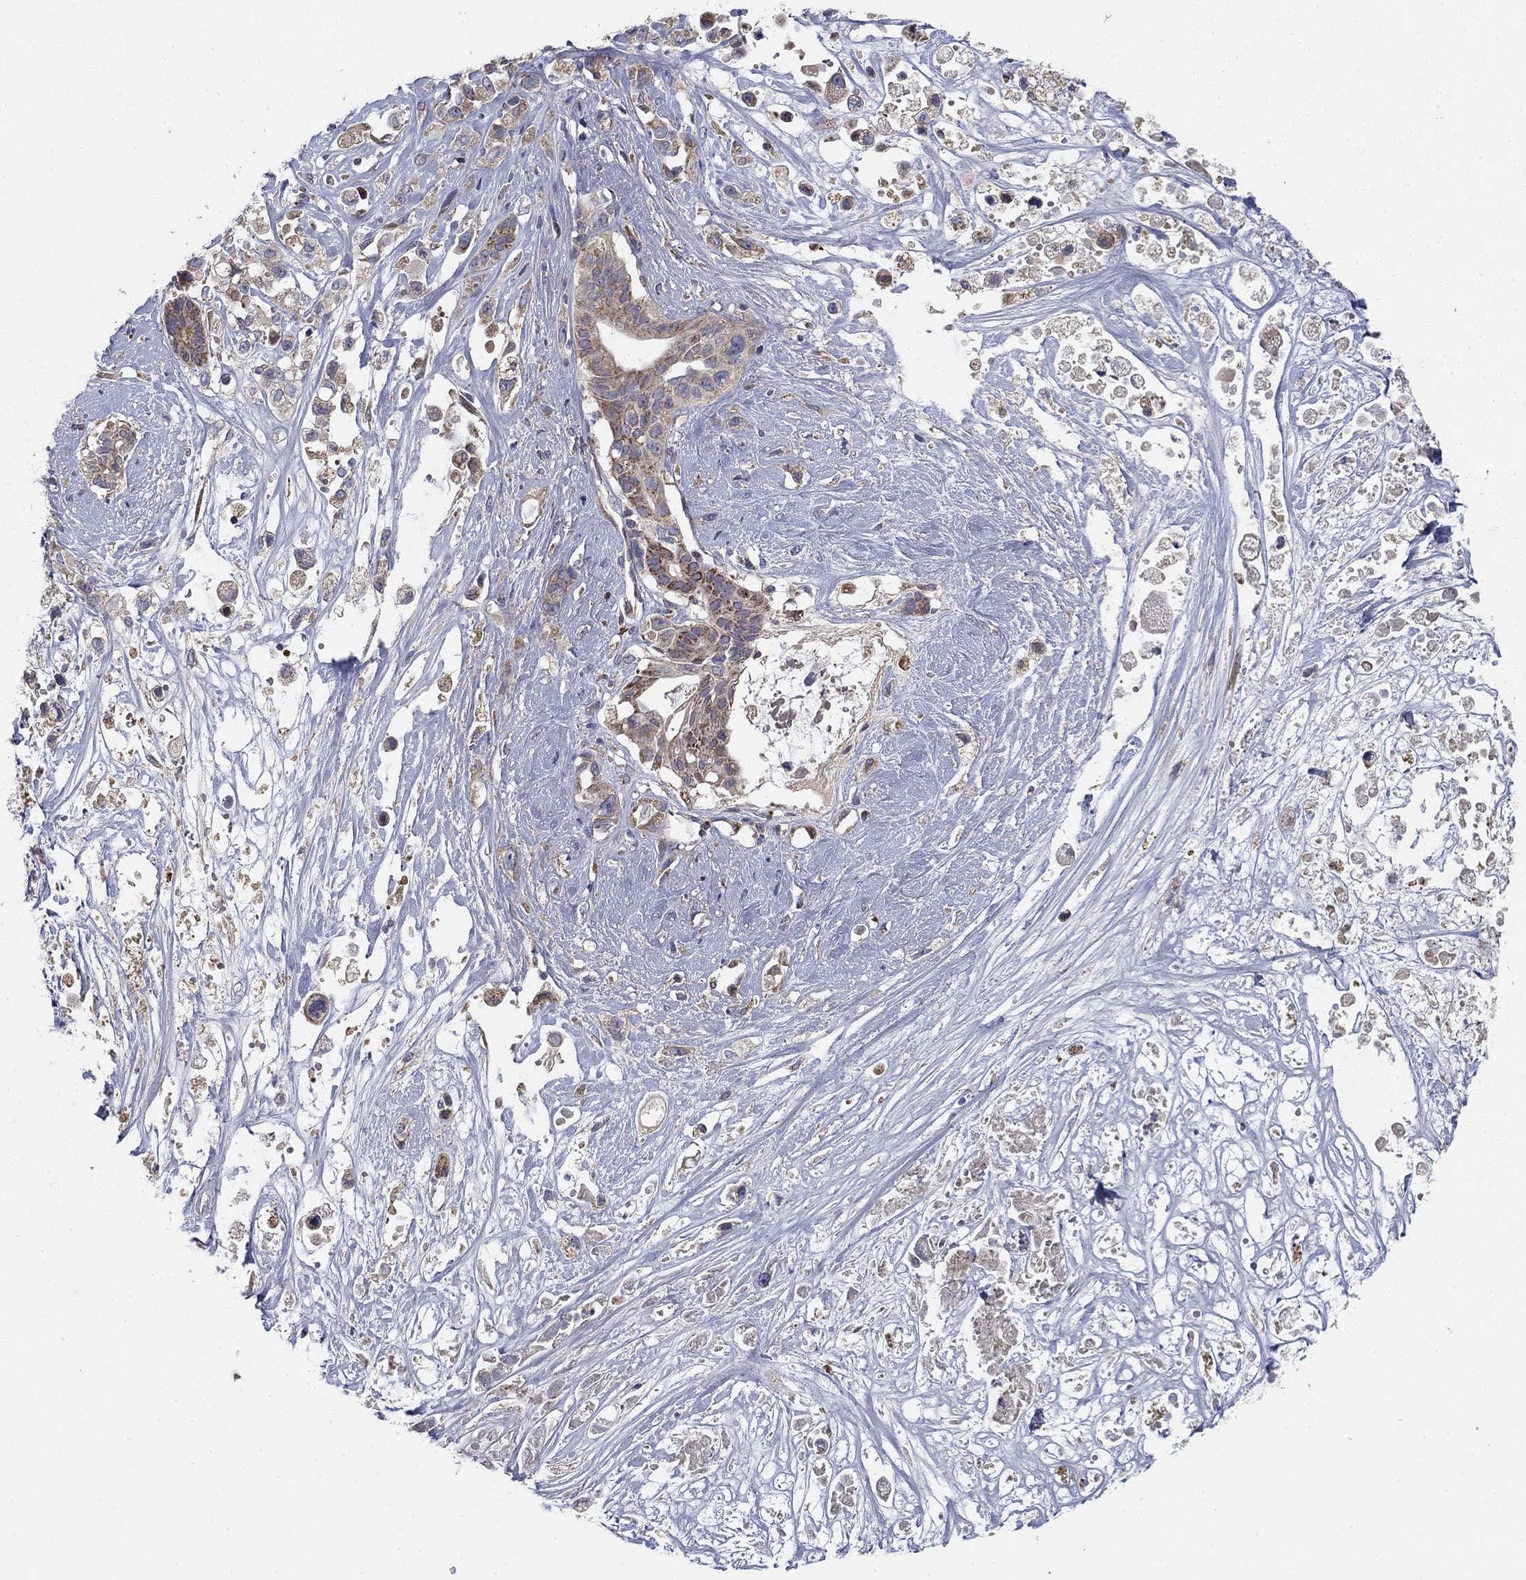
{"staining": {"intensity": "strong", "quantity": "25%-75%", "location": "cytoplasmic/membranous"}, "tissue": "pancreatic cancer", "cell_type": "Tumor cells", "image_type": "cancer", "snomed": [{"axis": "morphology", "description": "Adenocarcinoma, NOS"}, {"axis": "topography", "description": "Pancreas"}], "caption": "Tumor cells demonstrate high levels of strong cytoplasmic/membranous expression in approximately 25%-75% of cells in human pancreatic cancer.", "gene": "MMAA", "patient": {"sex": "male", "age": 44}}